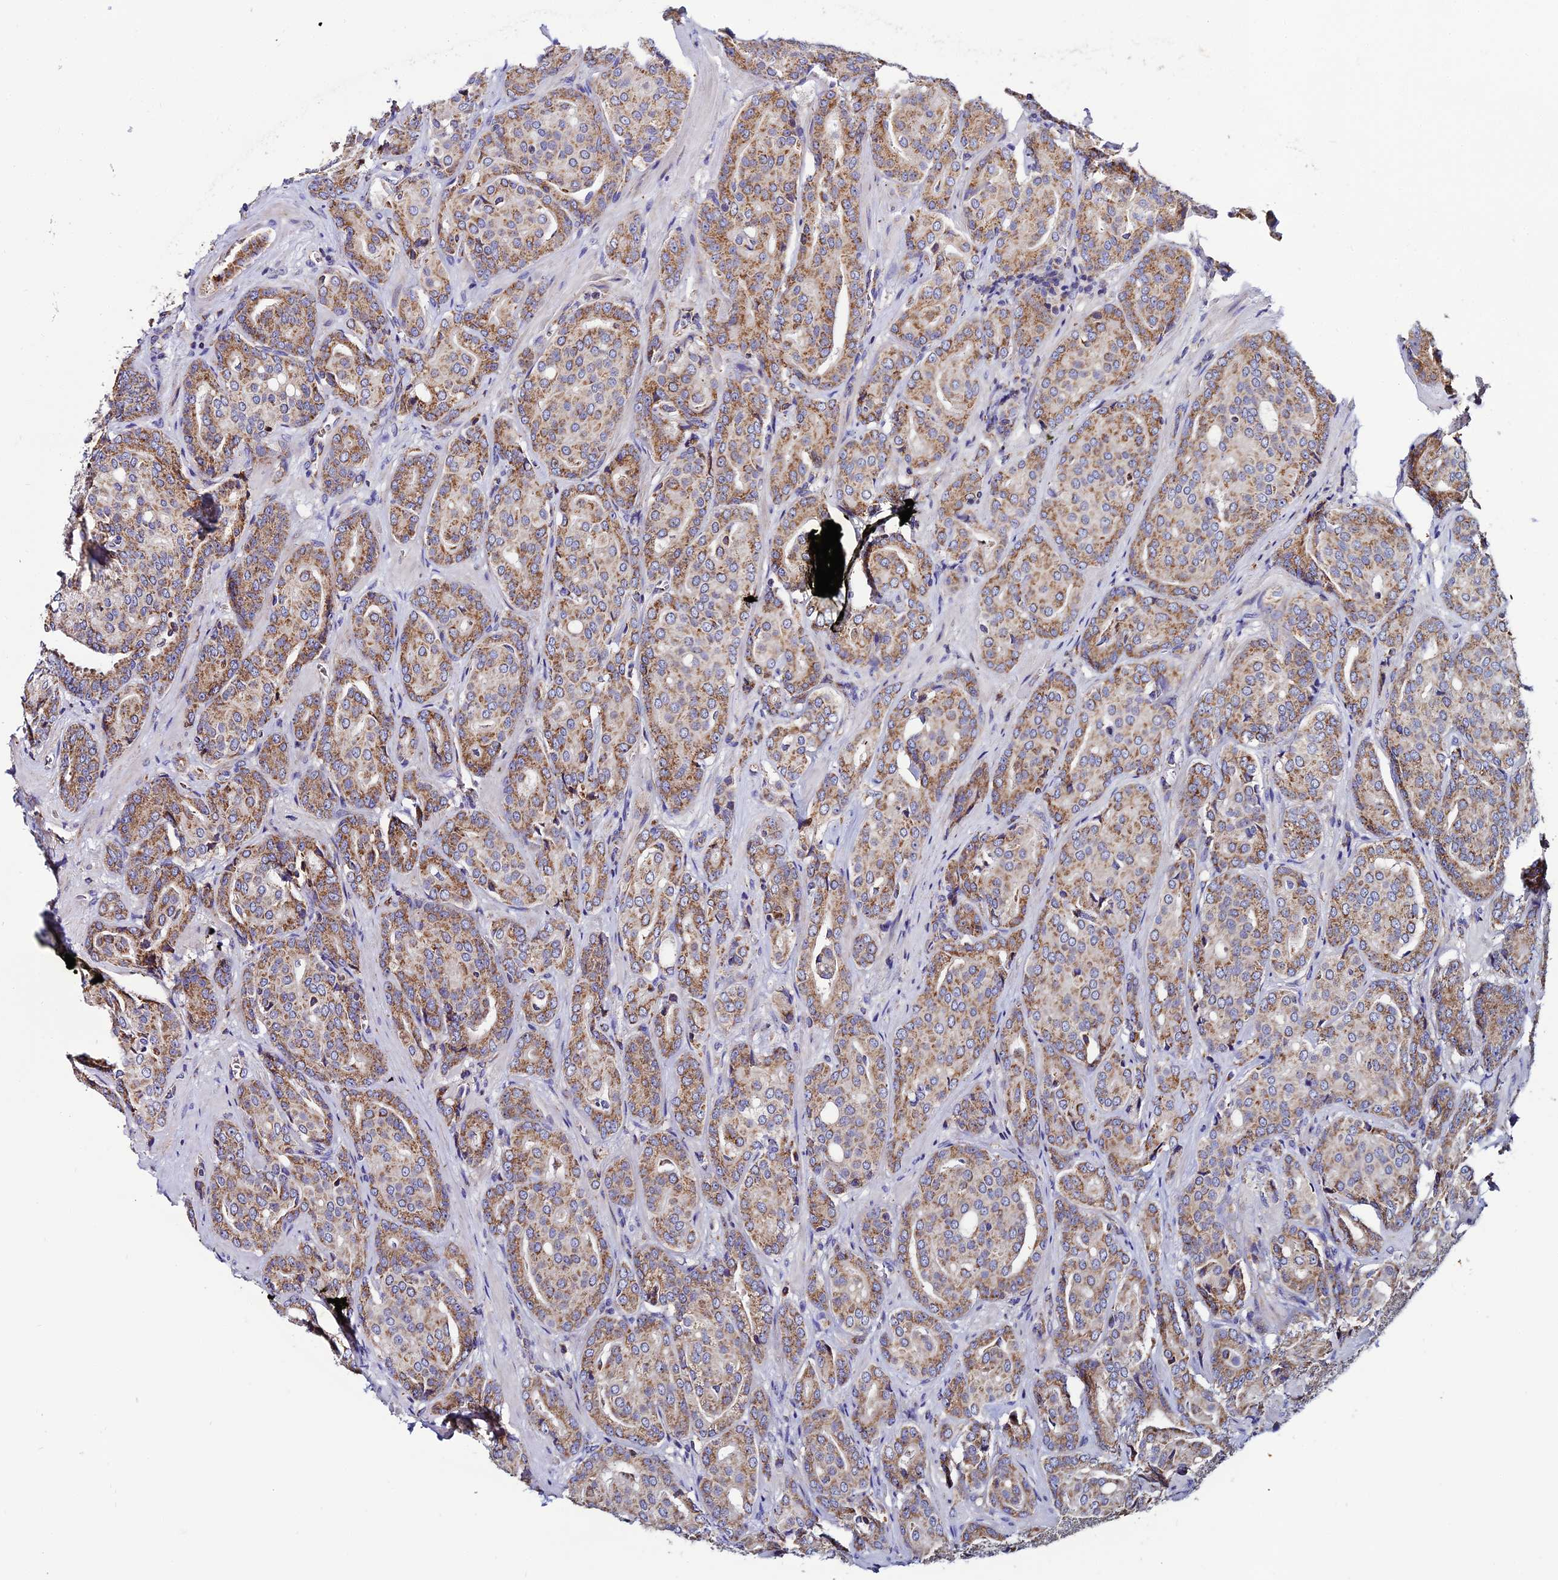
{"staining": {"intensity": "moderate", "quantity": ">75%", "location": "cytoplasmic/membranous"}, "tissue": "prostate cancer", "cell_type": "Tumor cells", "image_type": "cancer", "snomed": [{"axis": "morphology", "description": "Adenocarcinoma, High grade"}, {"axis": "topography", "description": "Prostate"}], "caption": "High-grade adenocarcinoma (prostate) stained with DAB (3,3'-diaminobenzidine) immunohistochemistry (IHC) demonstrates medium levels of moderate cytoplasmic/membranous staining in about >75% of tumor cells.", "gene": "NIPSNAP3A", "patient": {"sex": "male", "age": 68}}